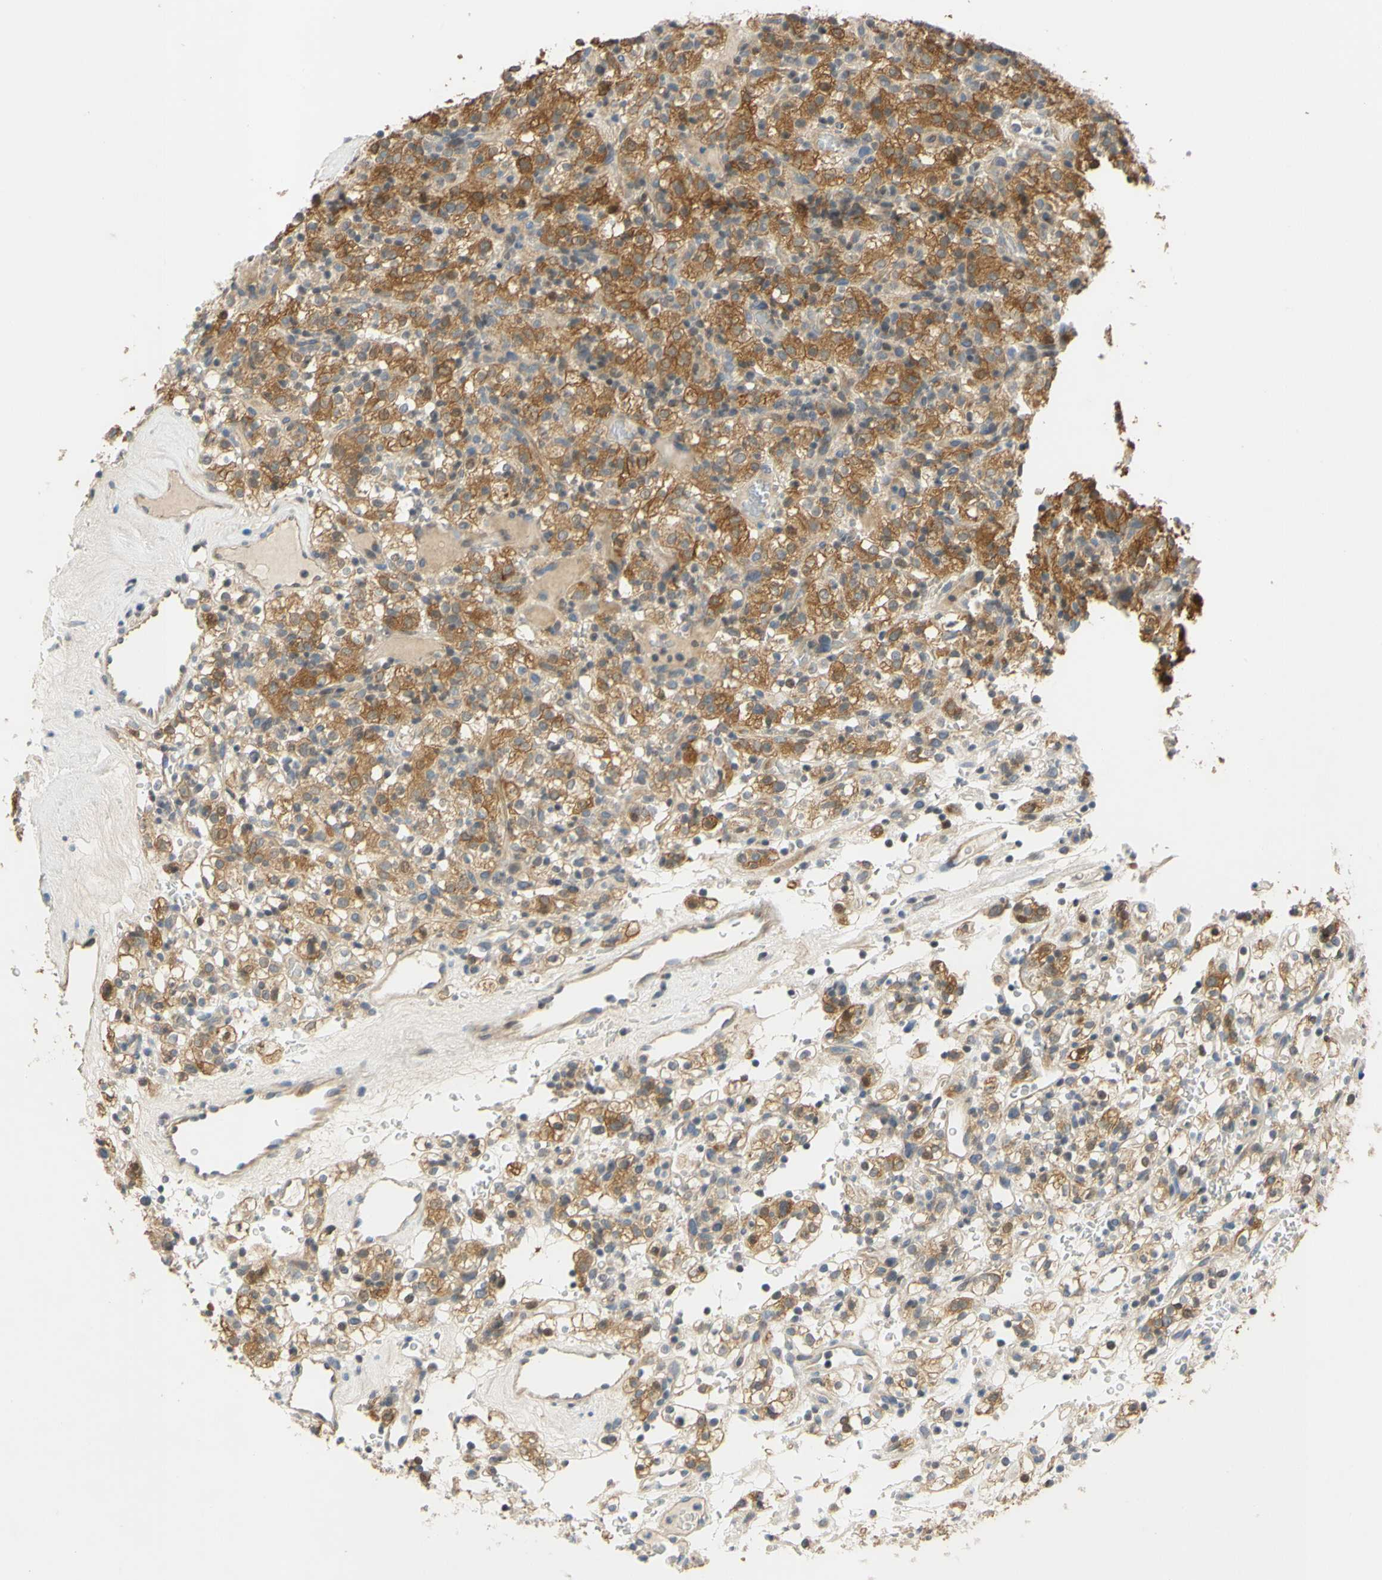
{"staining": {"intensity": "moderate", "quantity": ">75%", "location": "cytoplasmic/membranous"}, "tissue": "renal cancer", "cell_type": "Tumor cells", "image_type": "cancer", "snomed": [{"axis": "morphology", "description": "Normal tissue, NOS"}, {"axis": "morphology", "description": "Adenocarcinoma, NOS"}, {"axis": "topography", "description": "Kidney"}], "caption": "Moderate cytoplasmic/membranous positivity is appreciated in approximately >75% of tumor cells in renal adenocarcinoma.", "gene": "CCNB2", "patient": {"sex": "female", "age": 72}}